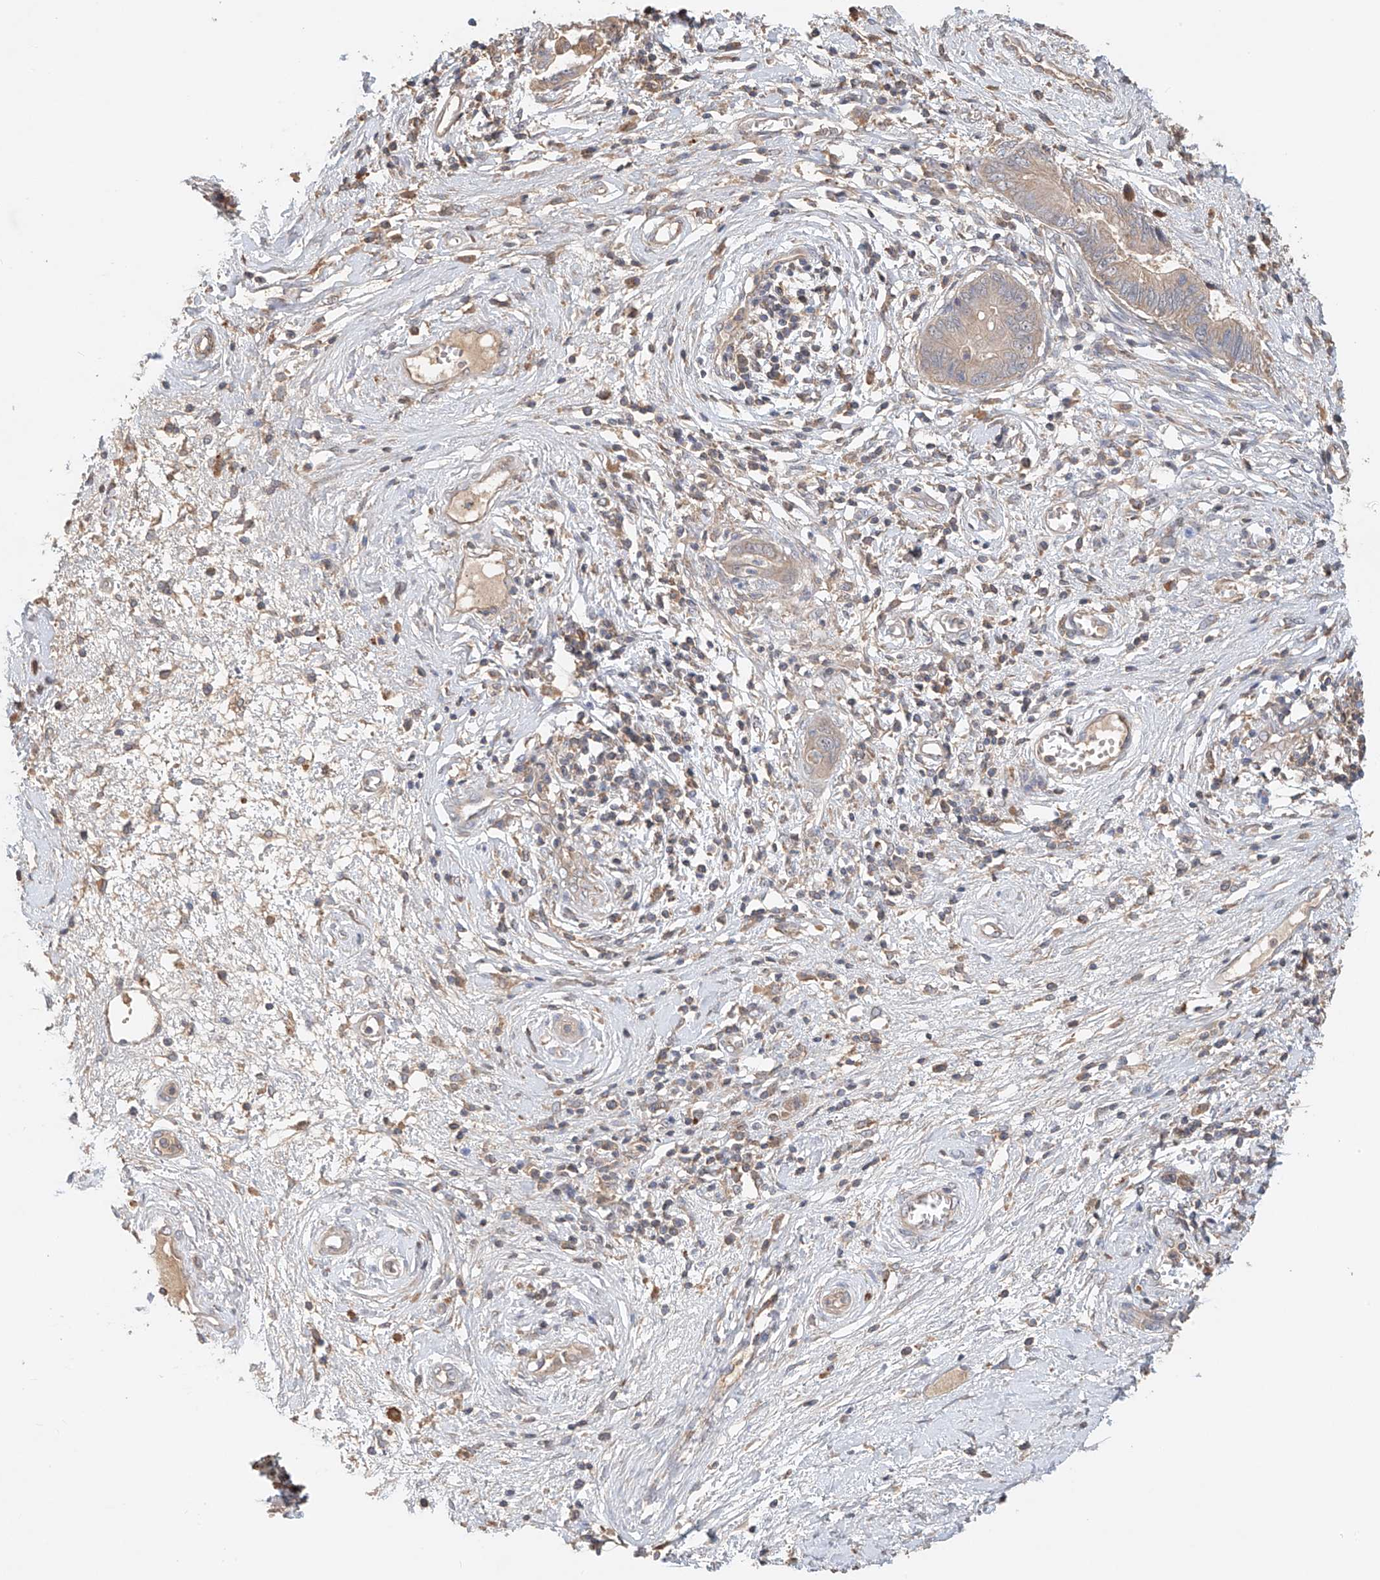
{"staining": {"intensity": "weak", "quantity": "<25%", "location": "cytoplasmic/membranous"}, "tissue": "cervical cancer", "cell_type": "Tumor cells", "image_type": "cancer", "snomed": [{"axis": "morphology", "description": "Adenocarcinoma, NOS"}, {"axis": "topography", "description": "Cervix"}], "caption": "There is no significant positivity in tumor cells of cervical adenocarcinoma. (Stains: DAB (3,3'-diaminobenzidine) immunohistochemistry (IHC) with hematoxylin counter stain, Microscopy: brightfield microscopy at high magnification).", "gene": "GNB1L", "patient": {"sex": "female", "age": 44}}